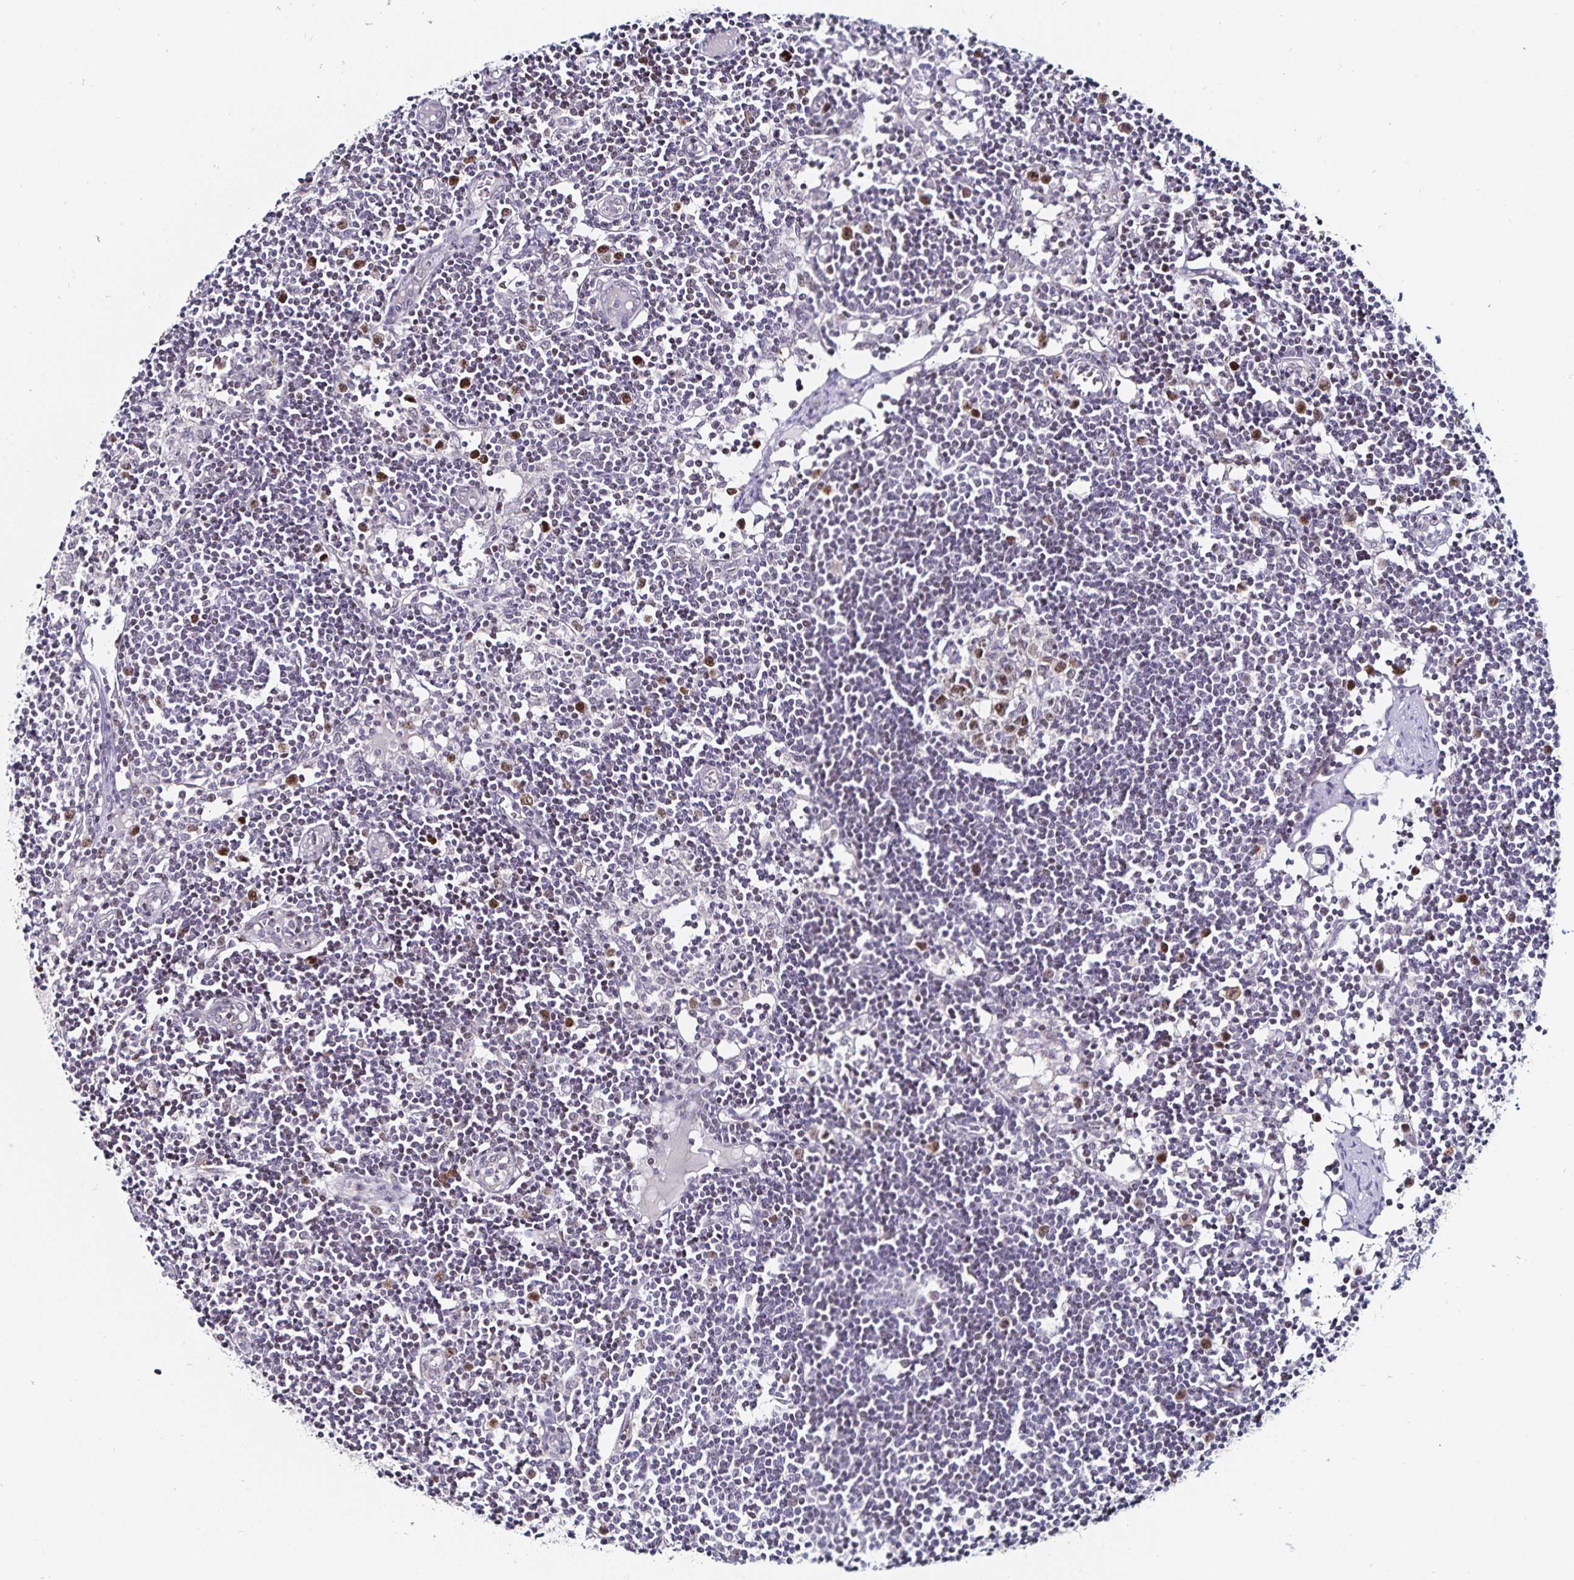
{"staining": {"intensity": "moderate", "quantity": "25%-75%", "location": "nuclear"}, "tissue": "lymph node", "cell_type": "Germinal center cells", "image_type": "normal", "snomed": [{"axis": "morphology", "description": "Normal tissue, NOS"}, {"axis": "topography", "description": "Lymph node"}], "caption": "A brown stain labels moderate nuclear staining of a protein in germinal center cells of unremarkable lymph node. (brown staining indicates protein expression, while blue staining denotes nuclei).", "gene": "ANLN", "patient": {"sex": "female", "age": 11}}